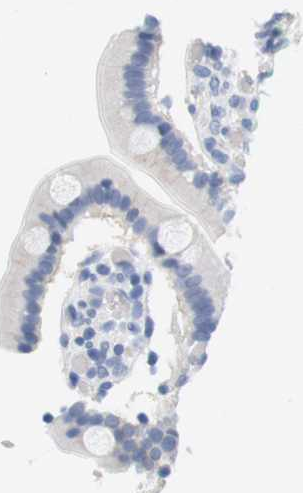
{"staining": {"intensity": "negative", "quantity": "none", "location": "none"}, "tissue": "duodenum", "cell_type": "Glandular cells", "image_type": "normal", "snomed": [{"axis": "morphology", "description": "Normal tissue, NOS"}, {"axis": "topography", "description": "Duodenum"}], "caption": "IHC micrograph of benign human duodenum stained for a protein (brown), which shows no staining in glandular cells. Nuclei are stained in blue.", "gene": "OPRM1", "patient": {"sex": "female", "age": 53}}